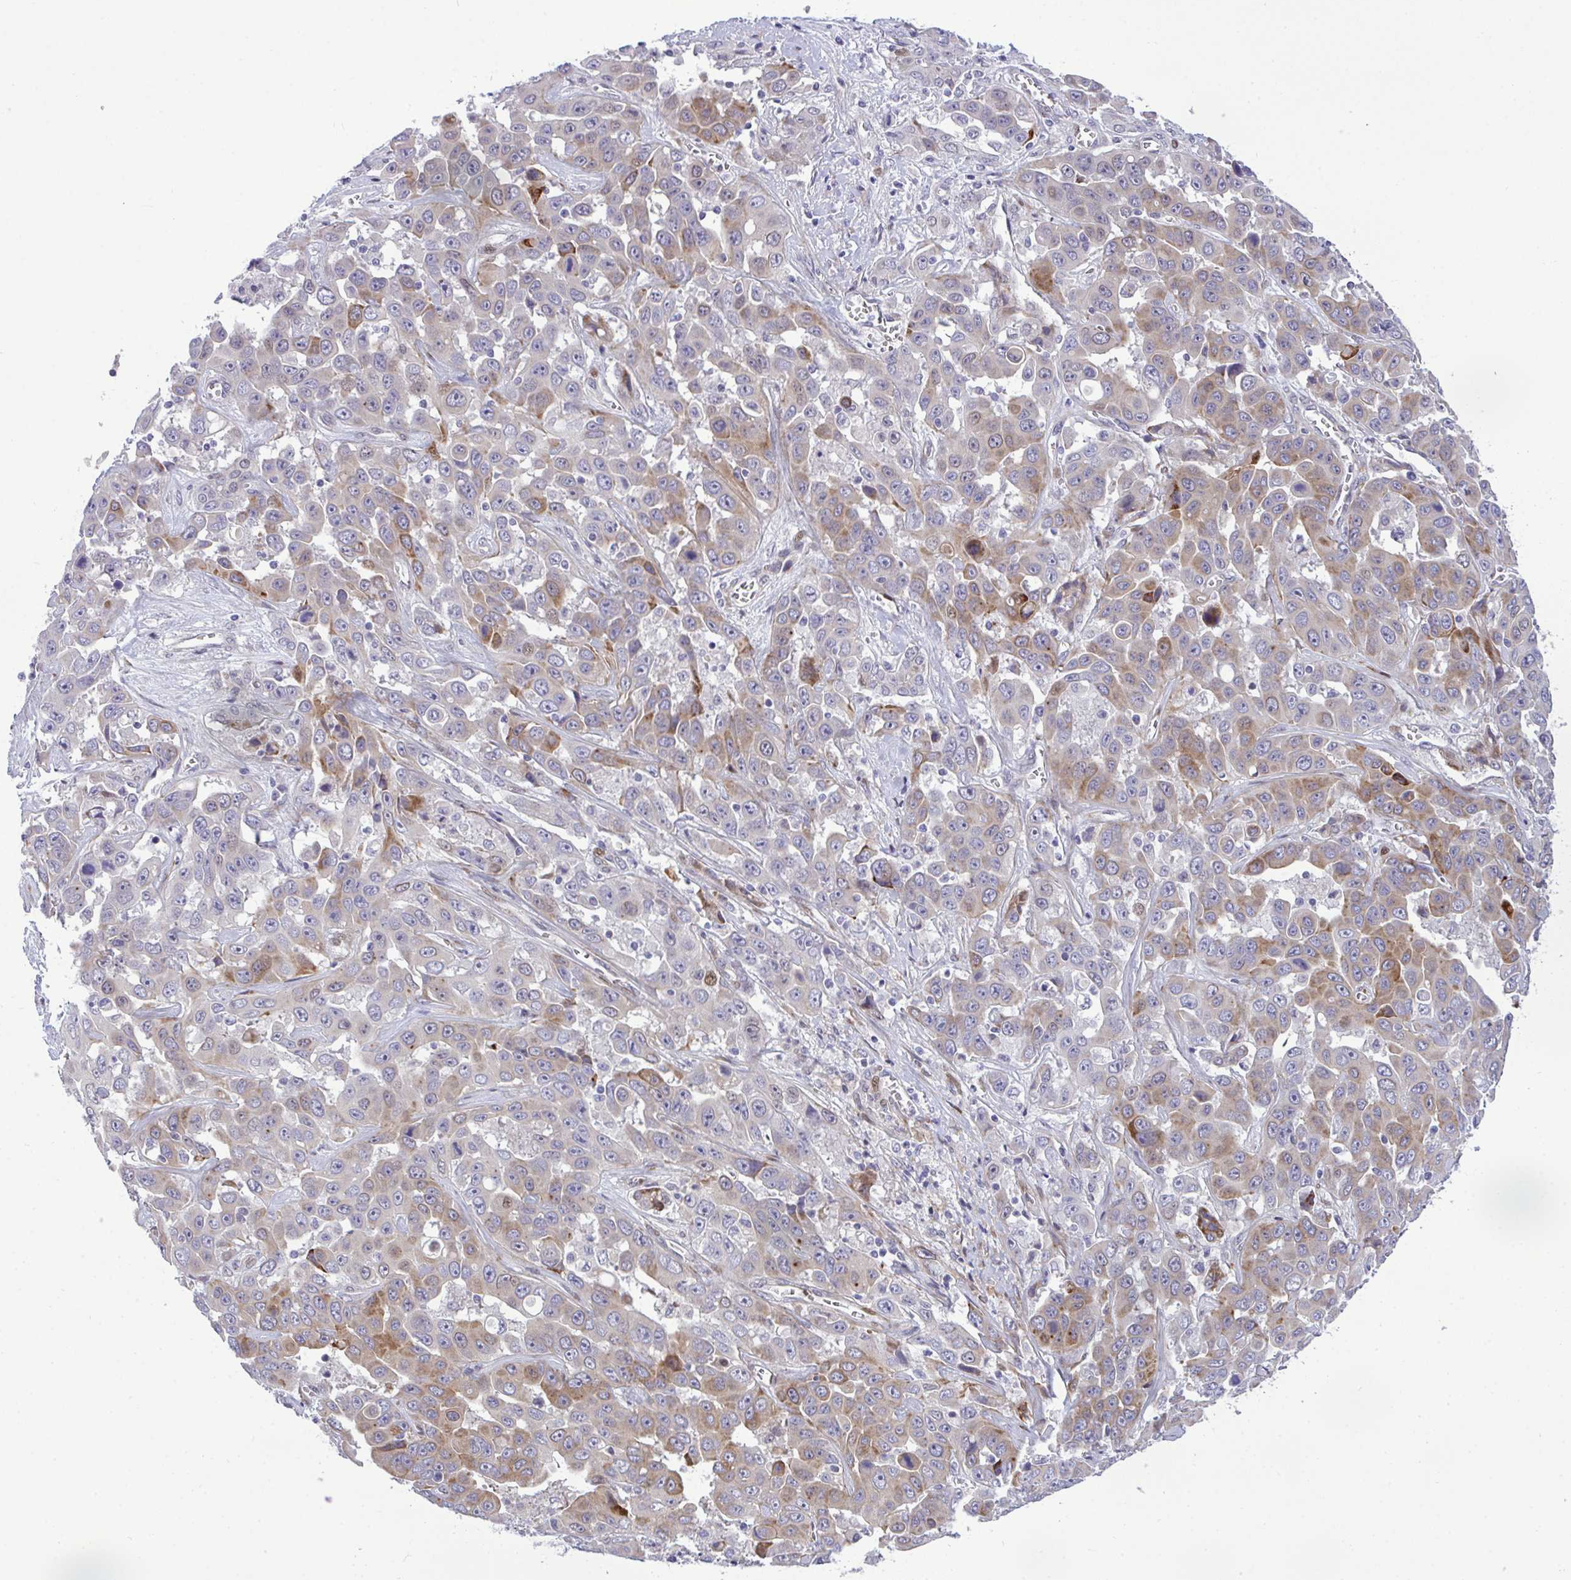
{"staining": {"intensity": "moderate", "quantity": "<25%", "location": "cytoplasmic/membranous"}, "tissue": "liver cancer", "cell_type": "Tumor cells", "image_type": "cancer", "snomed": [{"axis": "morphology", "description": "Cholangiocarcinoma"}, {"axis": "topography", "description": "Liver"}], "caption": "Immunohistochemical staining of liver cancer (cholangiocarcinoma) reveals low levels of moderate cytoplasmic/membranous protein positivity in about <25% of tumor cells.", "gene": "CASTOR2", "patient": {"sex": "female", "age": 52}}